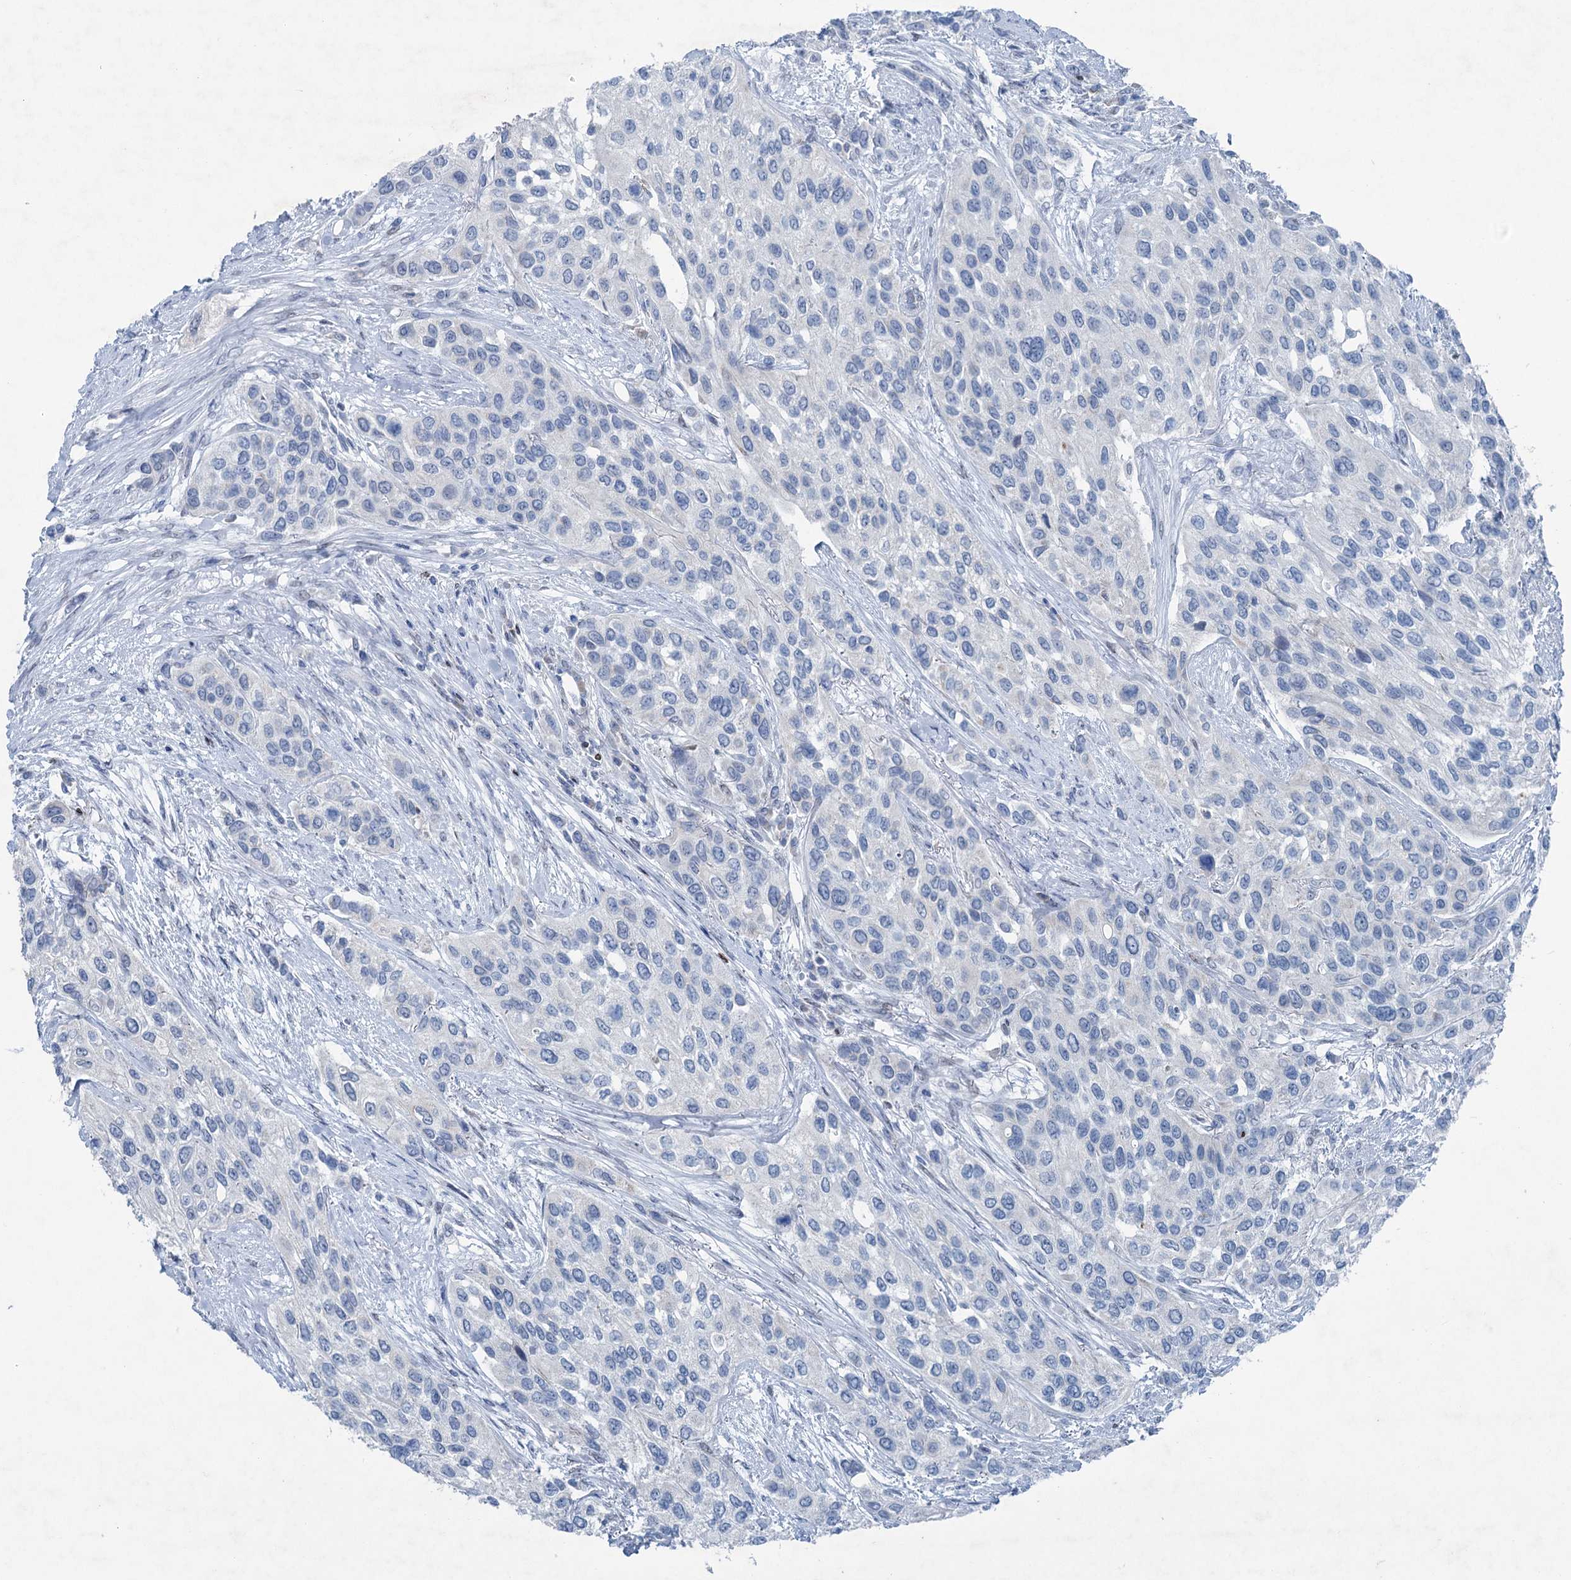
{"staining": {"intensity": "negative", "quantity": "none", "location": "none"}, "tissue": "urothelial cancer", "cell_type": "Tumor cells", "image_type": "cancer", "snomed": [{"axis": "morphology", "description": "Normal tissue, NOS"}, {"axis": "morphology", "description": "Urothelial carcinoma, High grade"}, {"axis": "topography", "description": "Vascular tissue"}, {"axis": "topography", "description": "Urinary bladder"}], "caption": "High power microscopy image of an IHC histopathology image of urothelial cancer, revealing no significant expression in tumor cells.", "gene": "ELP4", "patient": {"sex": "female", "age": 56}}